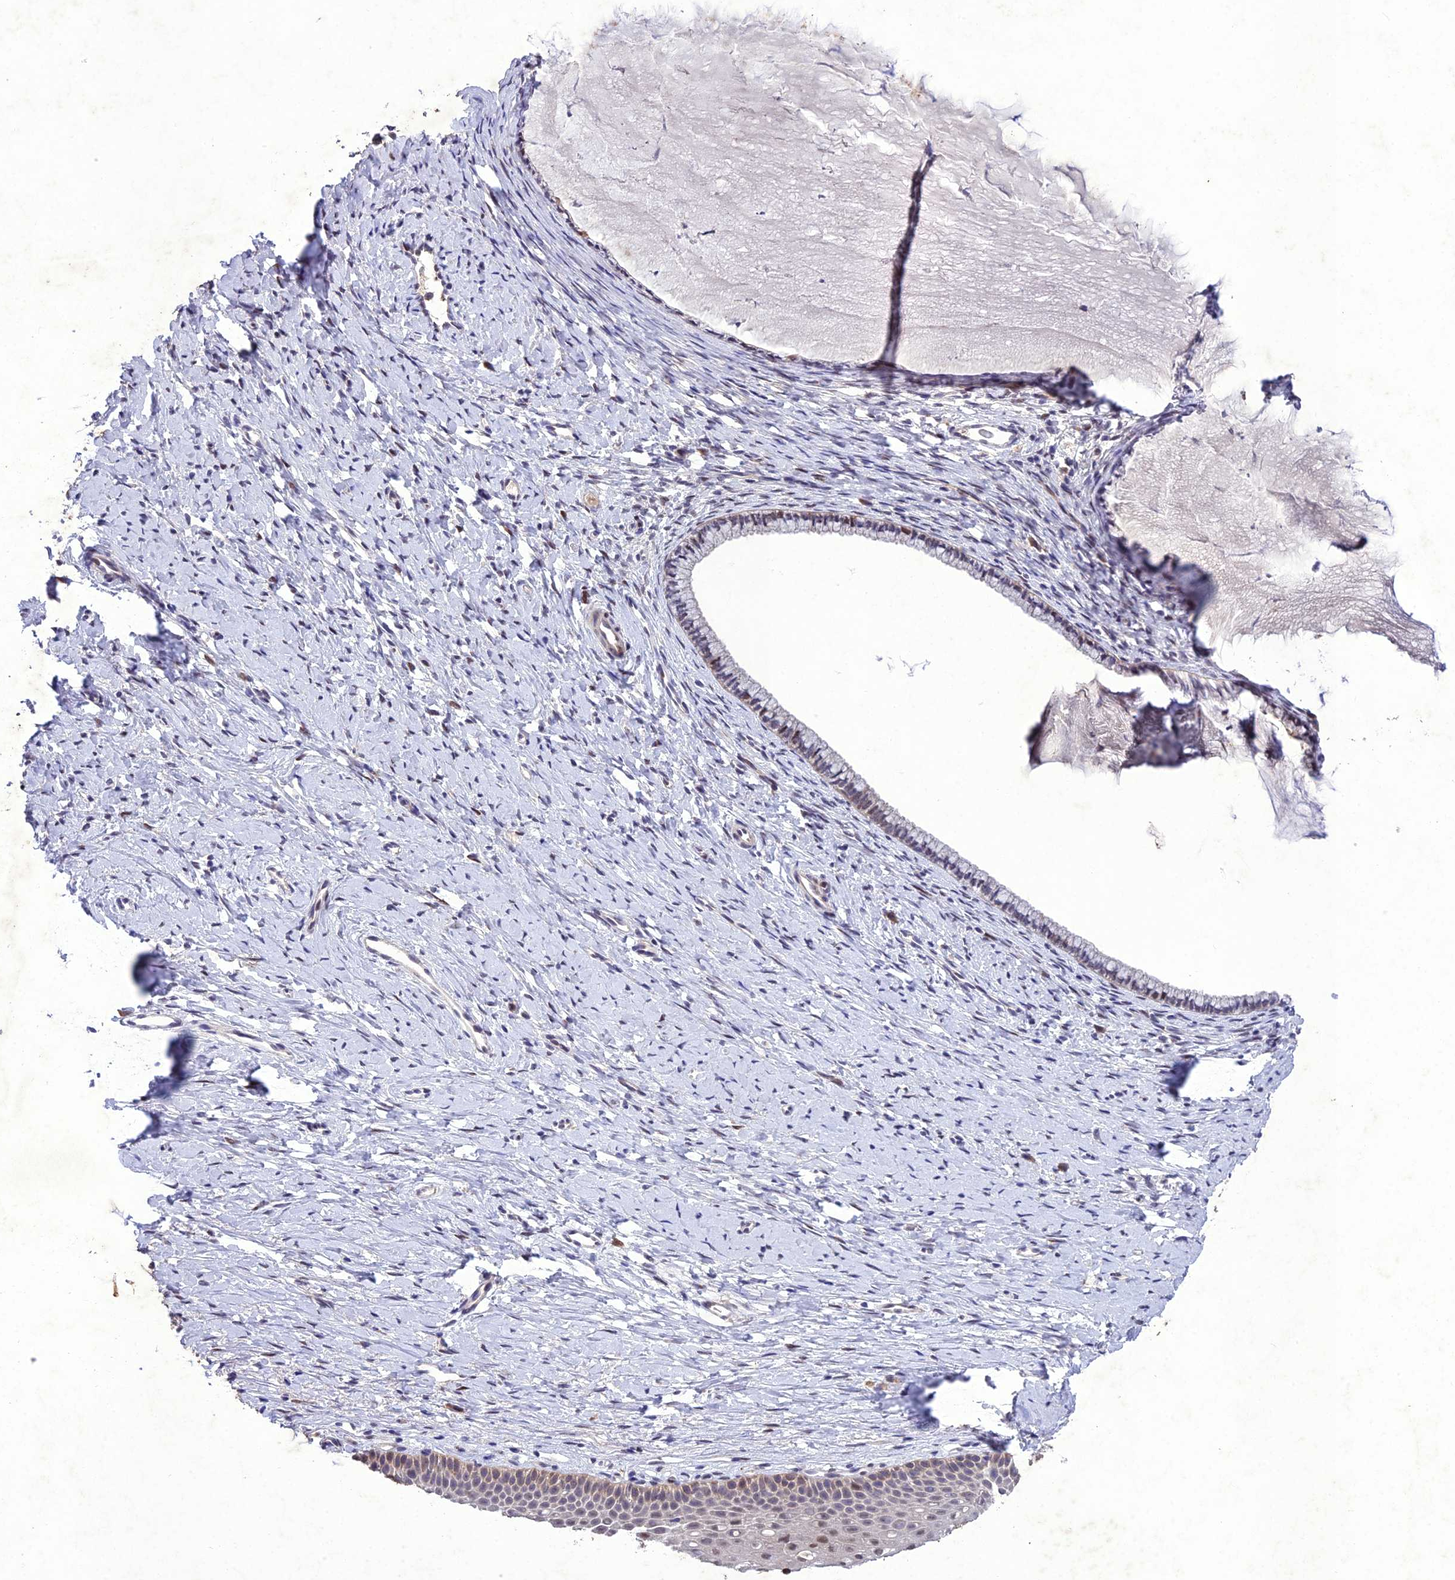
{"staining": {"intensity": "weak", "quantity": "25%-75%", "location": "cytoplasmic/membranous,nuclear"}, "tissue": "cervix", "cell_type": "Glandular cells", "image_type": "normal", "snomed": [{"axis": "morphology", "description": "Normal tissue, NOS"}, {"axis": "topography", "description": "Cervix"}], "caption": "A high-resolution image shows immunohistochemistry (IHC) staining of normal cervix, which displays weak cytoplasmic/membranous,nuclear positivity in about 25%-75% of glandular cells.", "gene": "ANKRD52", "patient": {"sex": "female", "age": 36}}